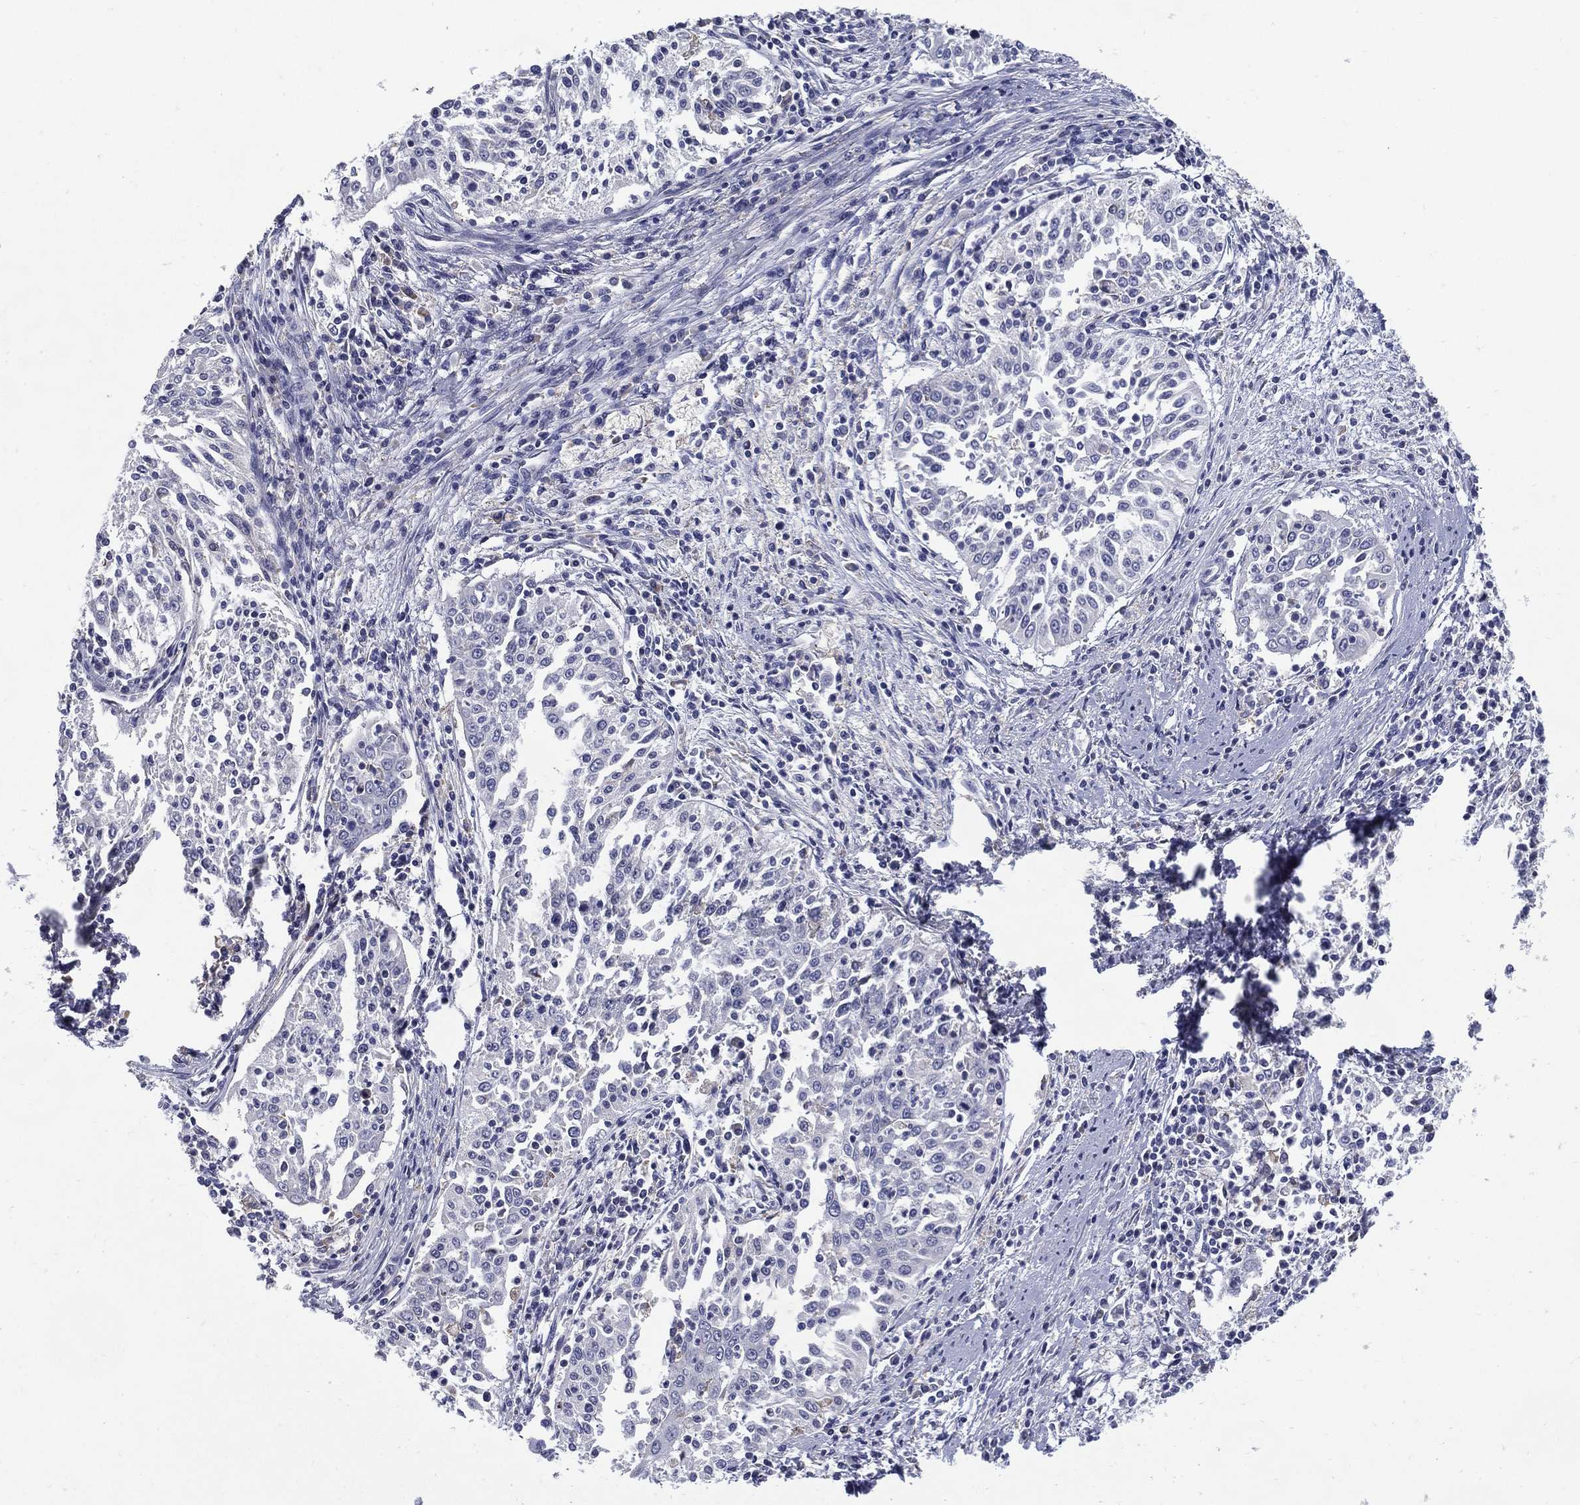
{"staining": {"intensity": "negative", "quantity": "none", "location": "none"}, "tissue": "cervical cancer", "cell_type": "Tumor cells", "image_type": "cancer", "snomed": [{"axis": "morphology", "description": "Squamous cell carcinoma, NOS"}, {"axis": "topography", "description": "Cervix"}], "caption": "This is an immunohistochemistry (IHC) micrograph of human cervical cancer (squamous cell carcinoma). There is no expression in tumor cells.", "gene": "C19orf18", "patient": {"sex": "female", "age": 41}}